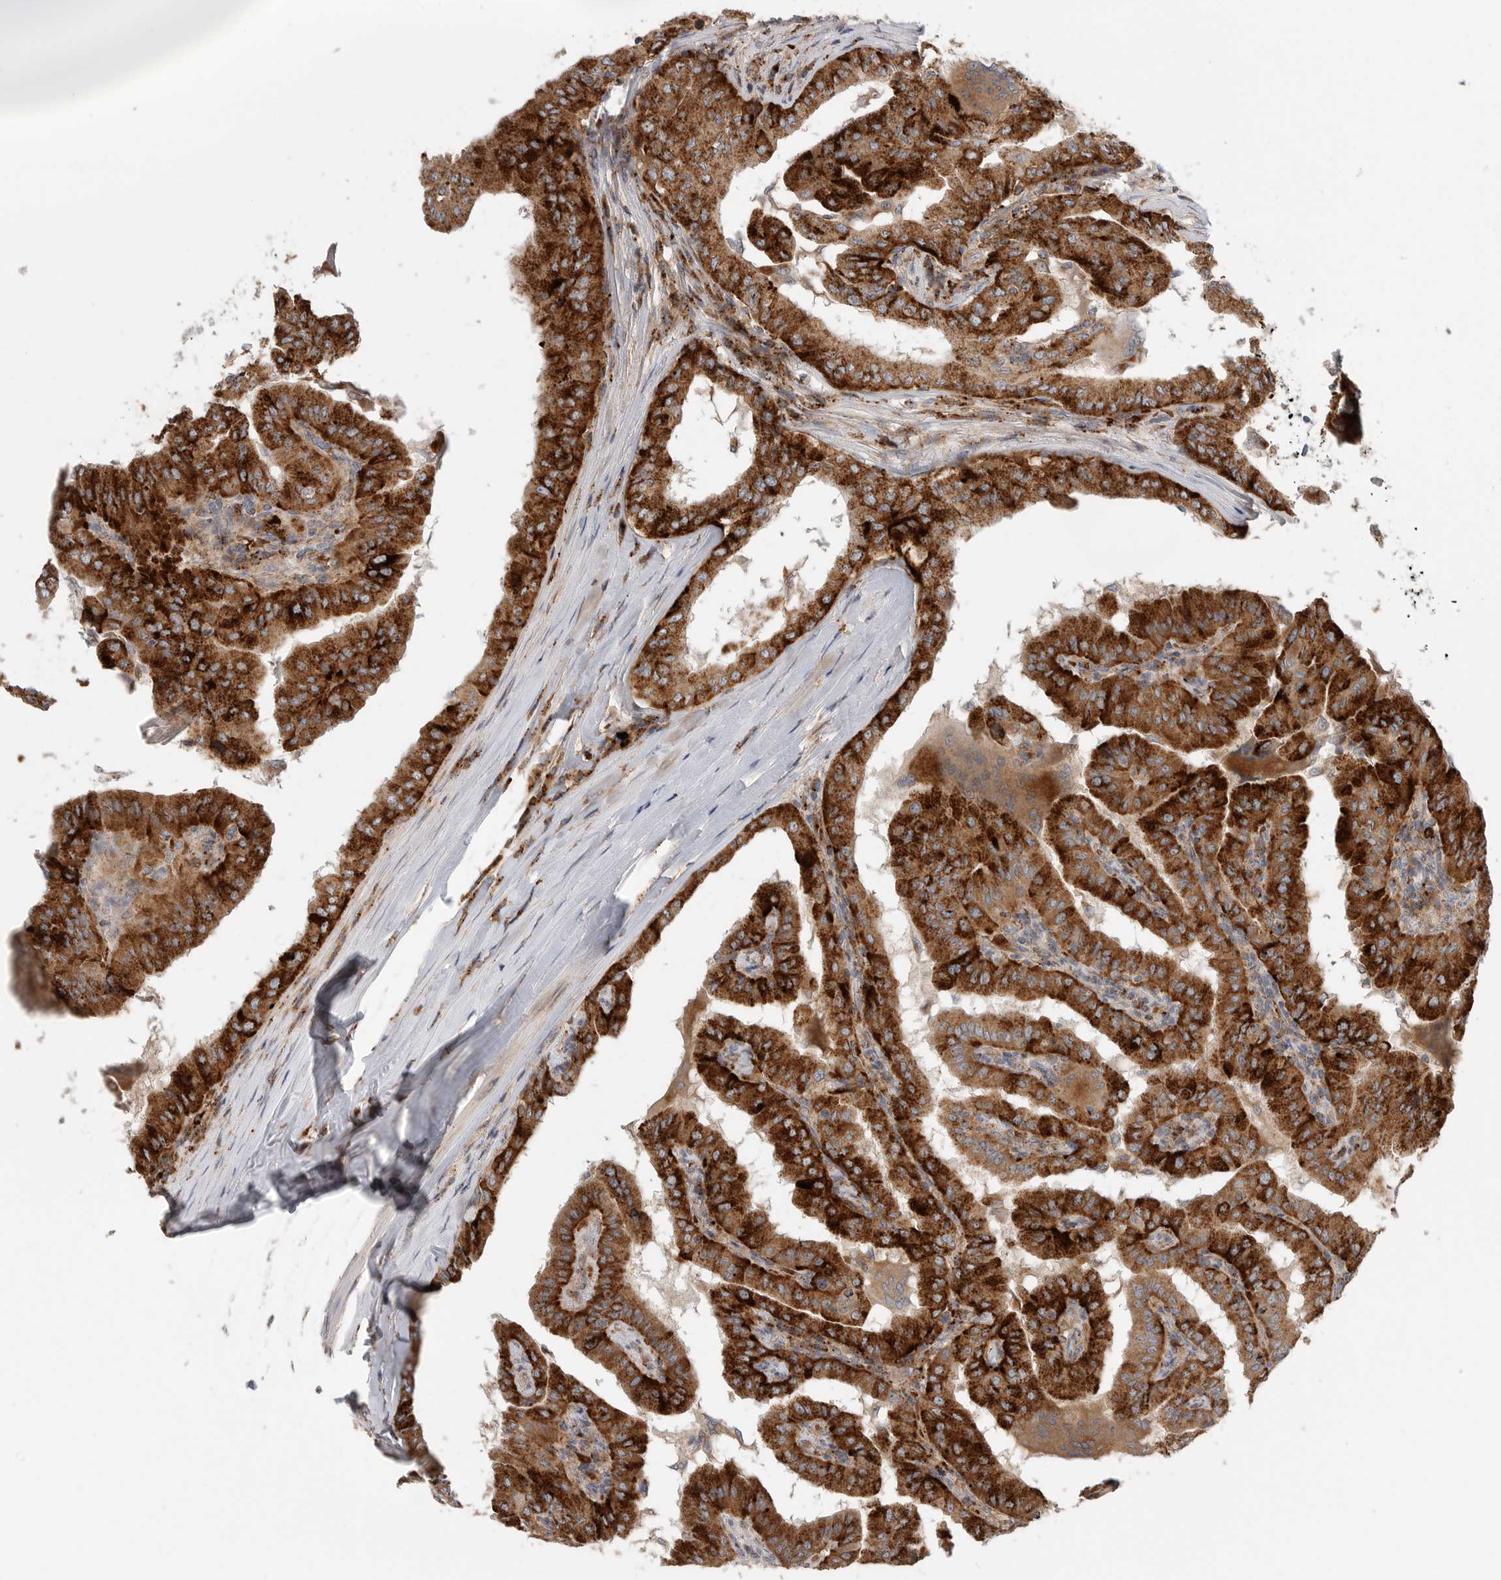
{"staining": {"intensity": "strong", "quantity": ">75%", "location": "cytoplasmic/membranous"}, "tissue": "thyroid cancer", "cell_type": "Tumor cells", "image_type": "cancer", "snomed": [{"axis": "morphology", "description": "Papillary adenocarcinoma, NOS"}, {"axis": "topography", "description": "Thyroid gland"}], "caption": "The image displays staining of papillary adenocarcinoma (thyroid), revealing strong cytoplasmic/membranous protein positivity (brown color) within tumor cells.", "gene": "GALNS", "patient": {"sex": "male", "age": 33}}